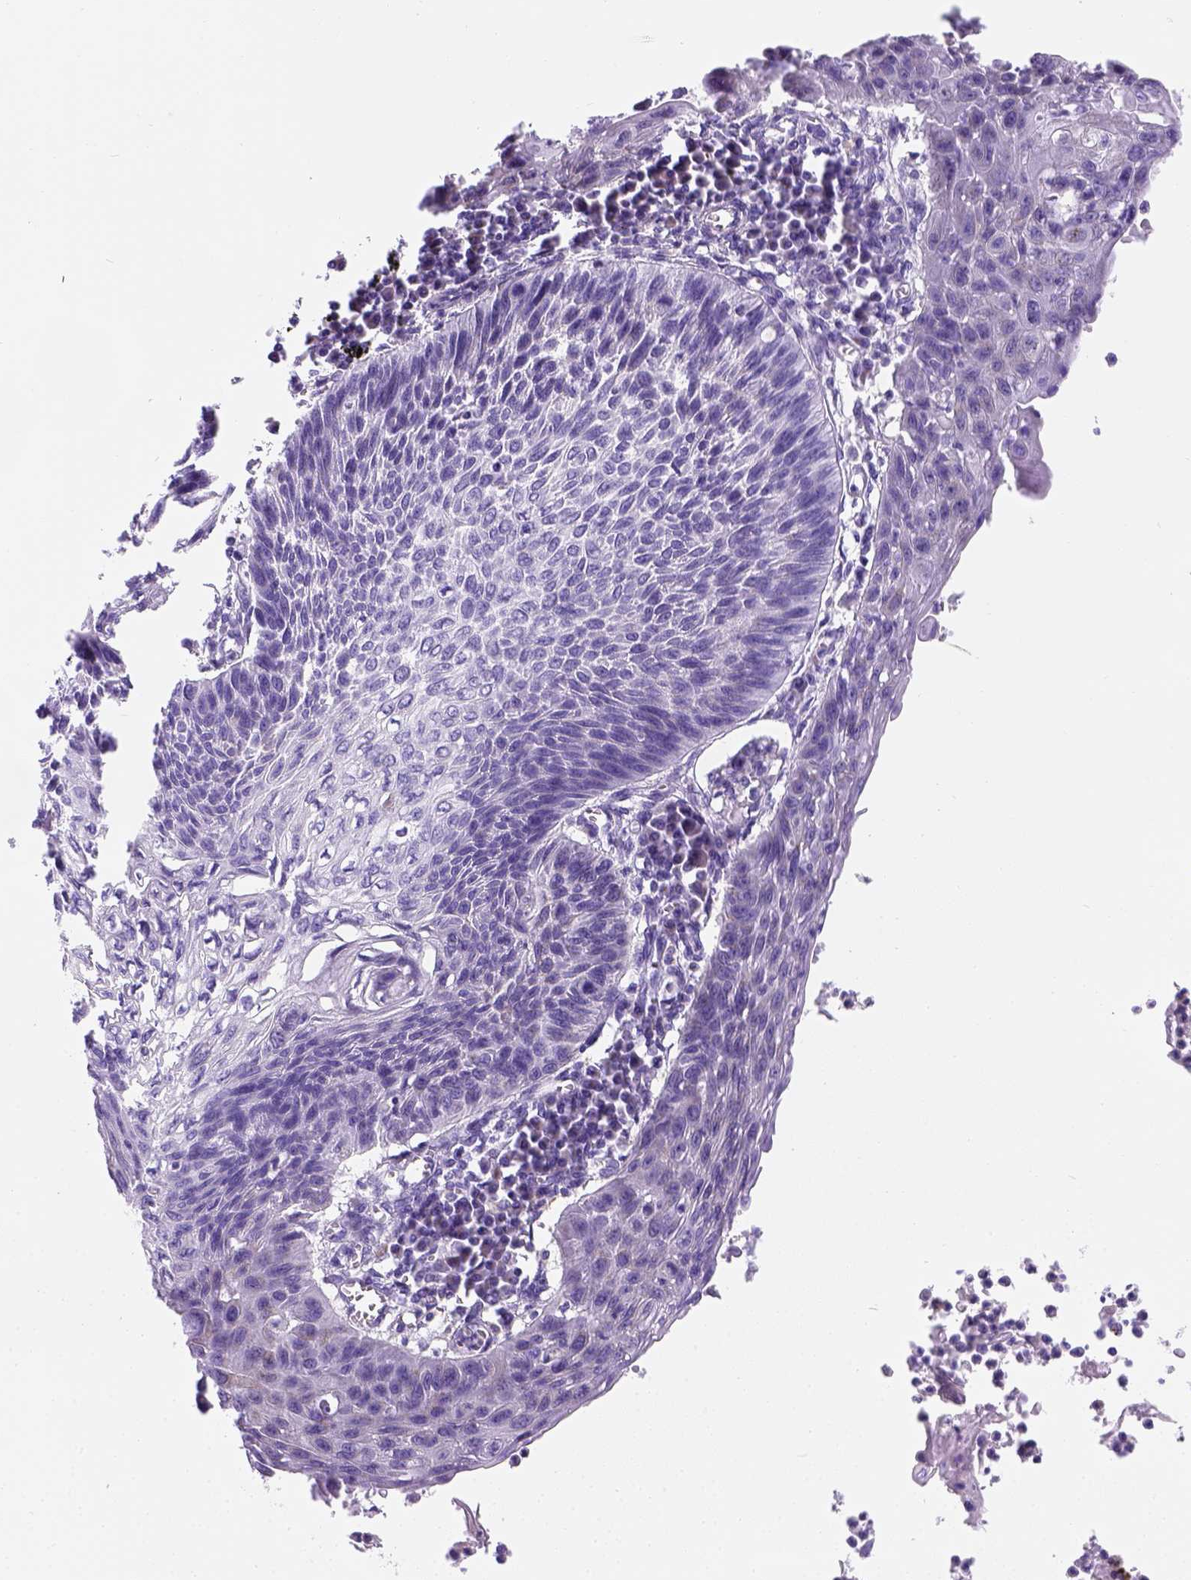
{"staining": {"intensity": "negative", "quantity": "none", "location": "none"}, "tissue": "lung cancer", "cell_type": "Tumor cells", "image_type": "cancer", "snomed": [{"axis": "morphology", "description": "Squamous cell carcinoma, NOS"}, {"axis": "topography", "description": "Lung"}], "caption": "This is a histopathology image of IHC staining of lung squamous cell carcinoma, which shows no staining in tumor cells.", "gene": "PHF7", "patient": {"sex": "male", "age": 78}}